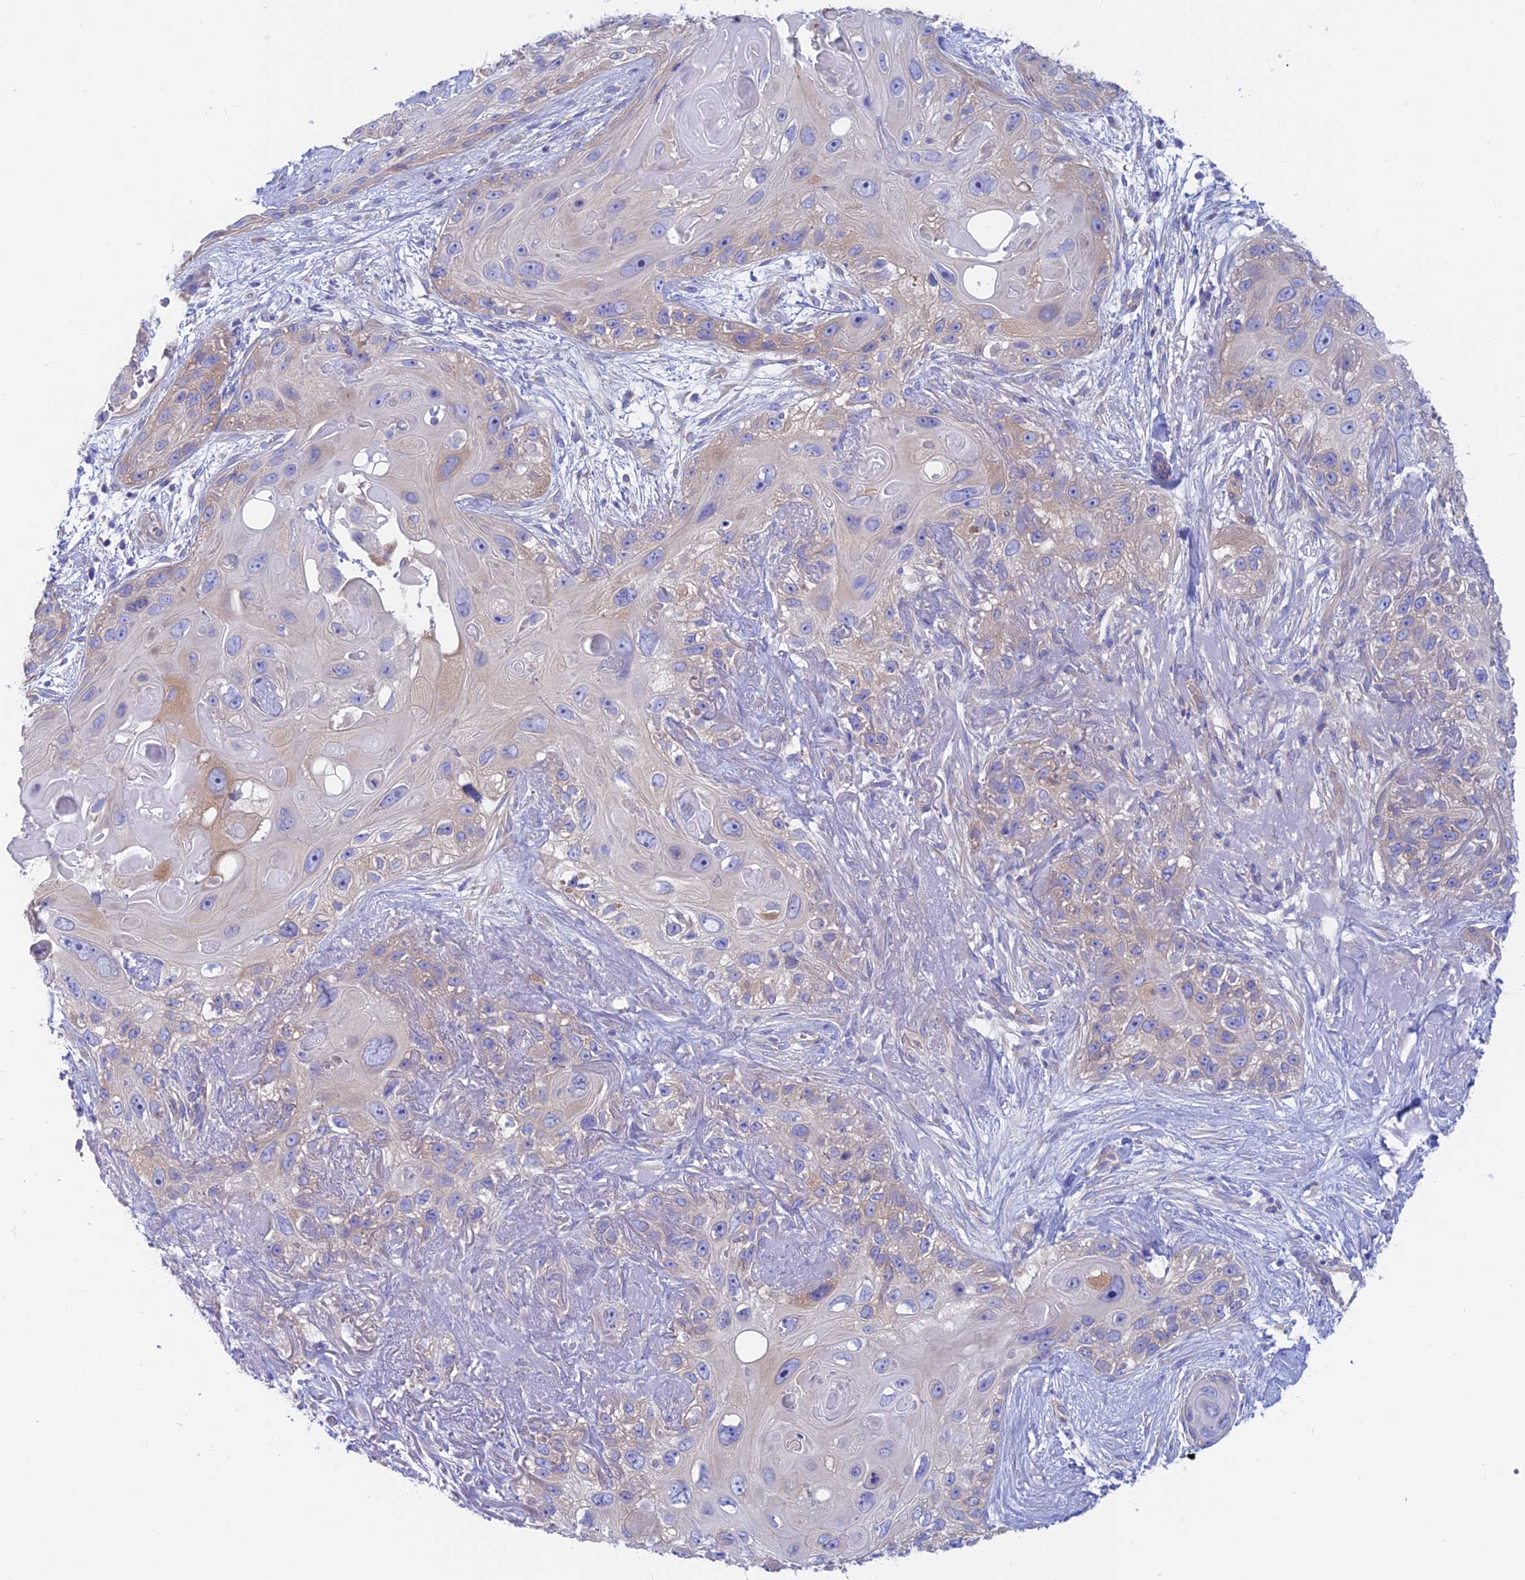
{"staining": {"intensity": "negative", "quantity": "none", "location": "none"}, "tissue": "skin cancer", "cell_type": "Tumor cells", "image_type": "cancer", "snomed": [{"axis": "morphology", "description": "Normal tissue, NOS"}, {"axis": "morphology", "description": "Squamous cell carcinoma, NOS"}, {"axis": "topography", "description": "Skin"}], "caption": "This is an immunohistochemistry photomicrograph of skin cancer (squamous cell carcinoma). There is no staining in tumor cells.", "gene": "LZTFL1", "patient": {"sex": "male", "age": 72}}